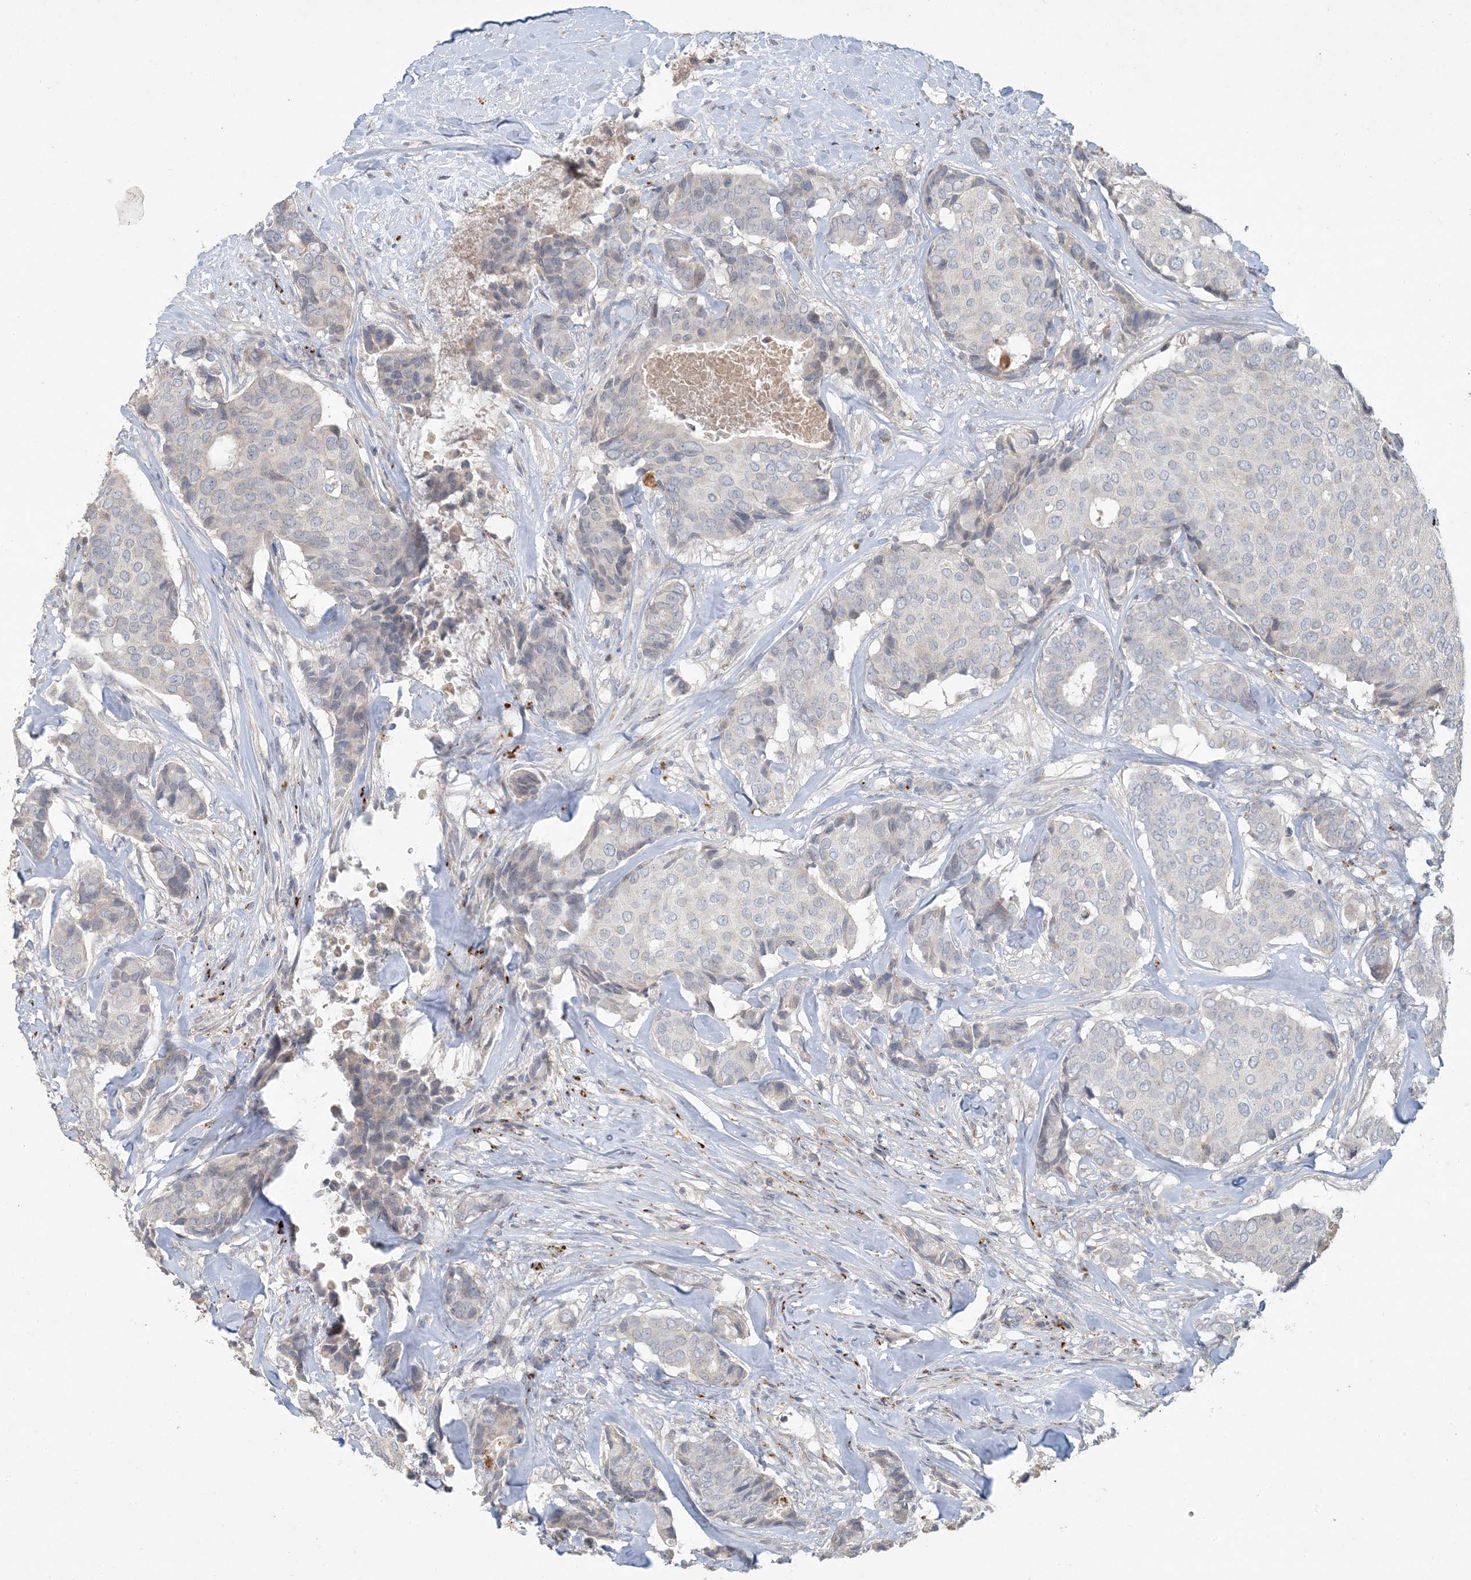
{"staining": {"intensity": "negative", "quantity": "none", "location": "none"}, "tissue": "breast cancer", "cell_type": "Tumor cells", "image_type": "cancer", "snomed": [{"axis": "morphology", "description": "Duct carcinoma"}, {"axis": "topography", "description": "Breast"}], "caption": "Image shows no protein expression in tumor cells of invasive ductal carcinoma (breast) tissue.", "gene": "LTN1", "patient": {"sex": "female", "age": 75}}